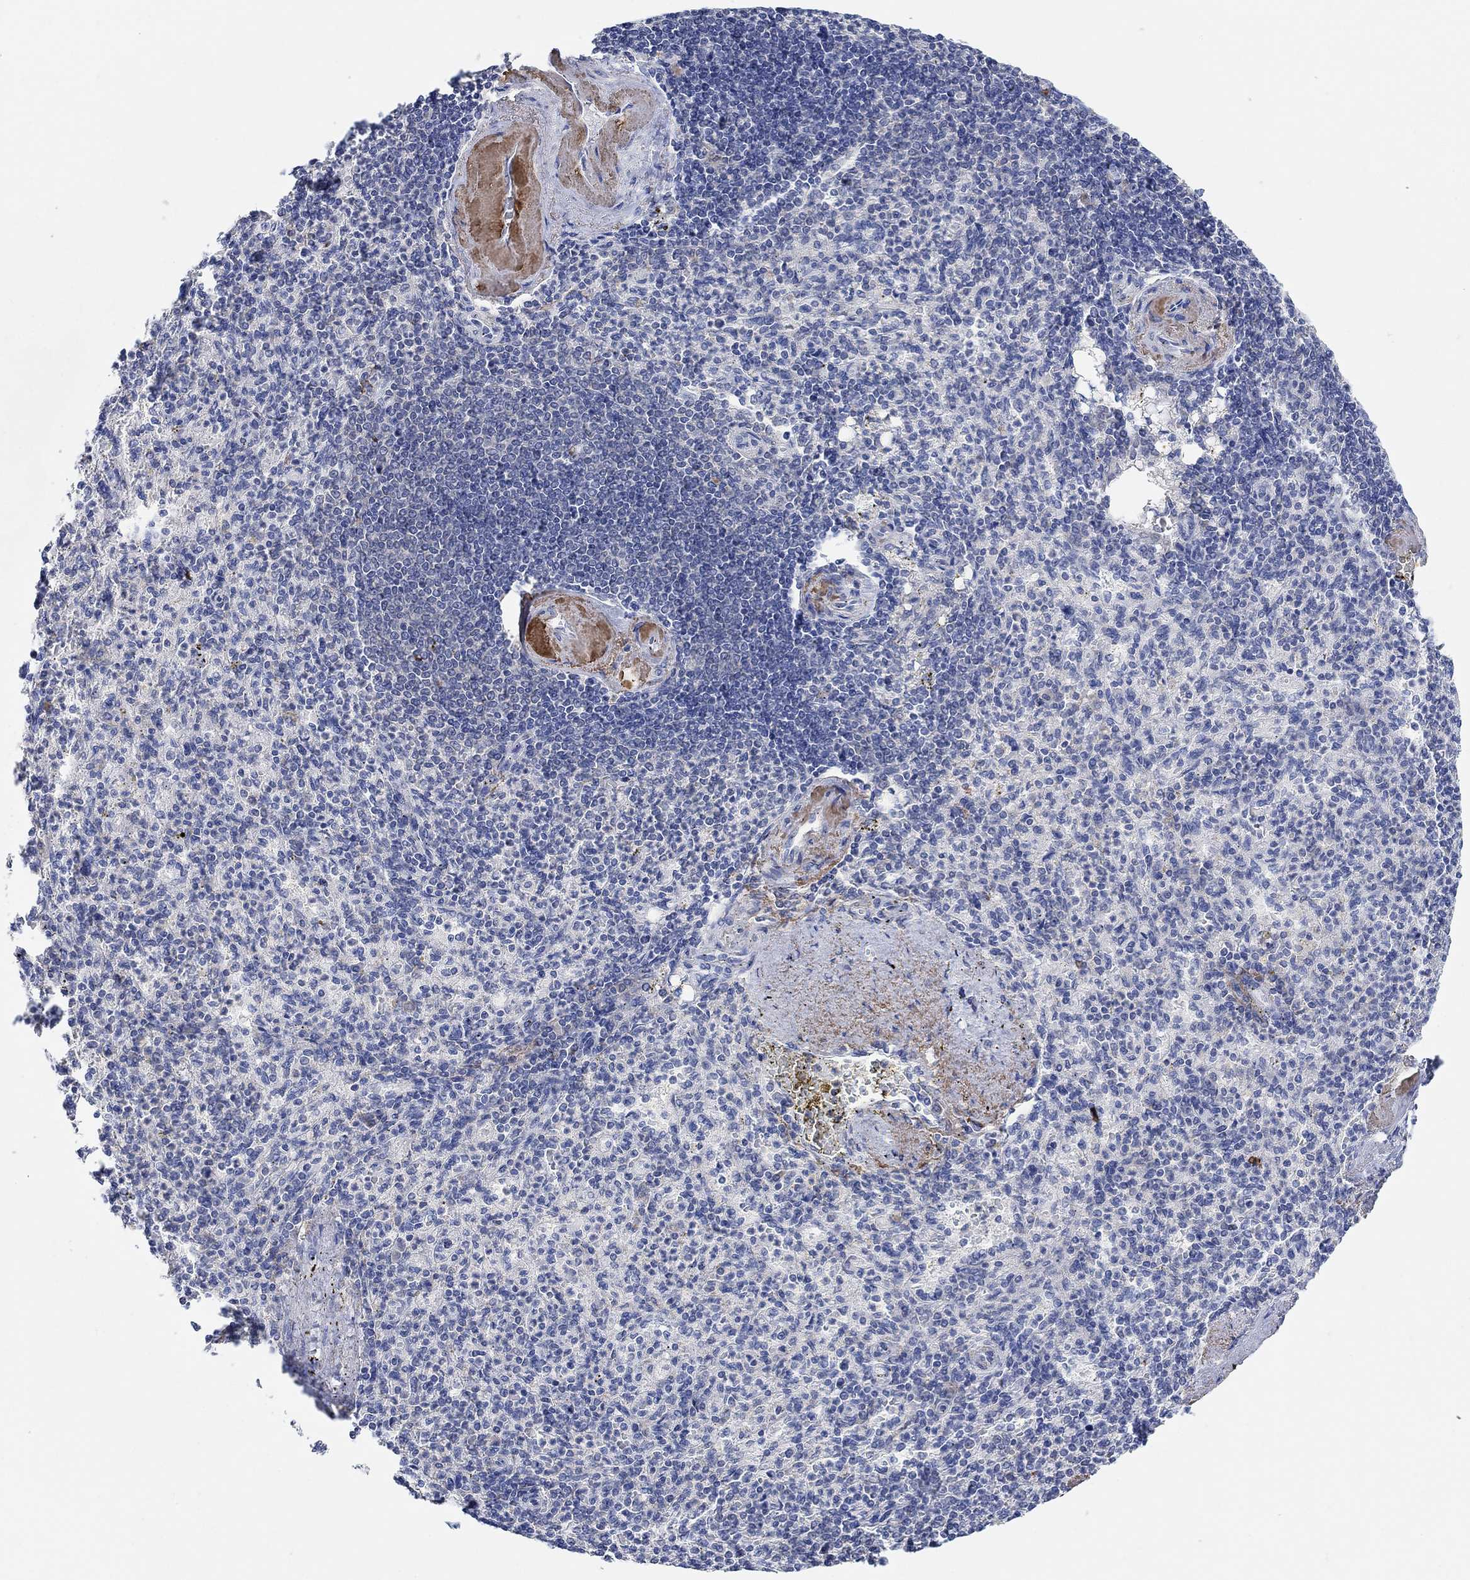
{"staining": {"intensity": "negative", "quantity": "none", "location": "none"}, "tissue": "spleen", "cell_type": "Cells in red pulp", "image_type": "normal", "snomed": [{"axis": "morphology", "description": "Normal tissue, NOS"}, {"axis": "topography", "description": "Spleen"}], "caption": "This is an immunohistochemistry image of benign spleen. There is no positivity in cells in red pulp.", "gene": "RIMS1", "patient": {"sex": "female", "age": 74}}